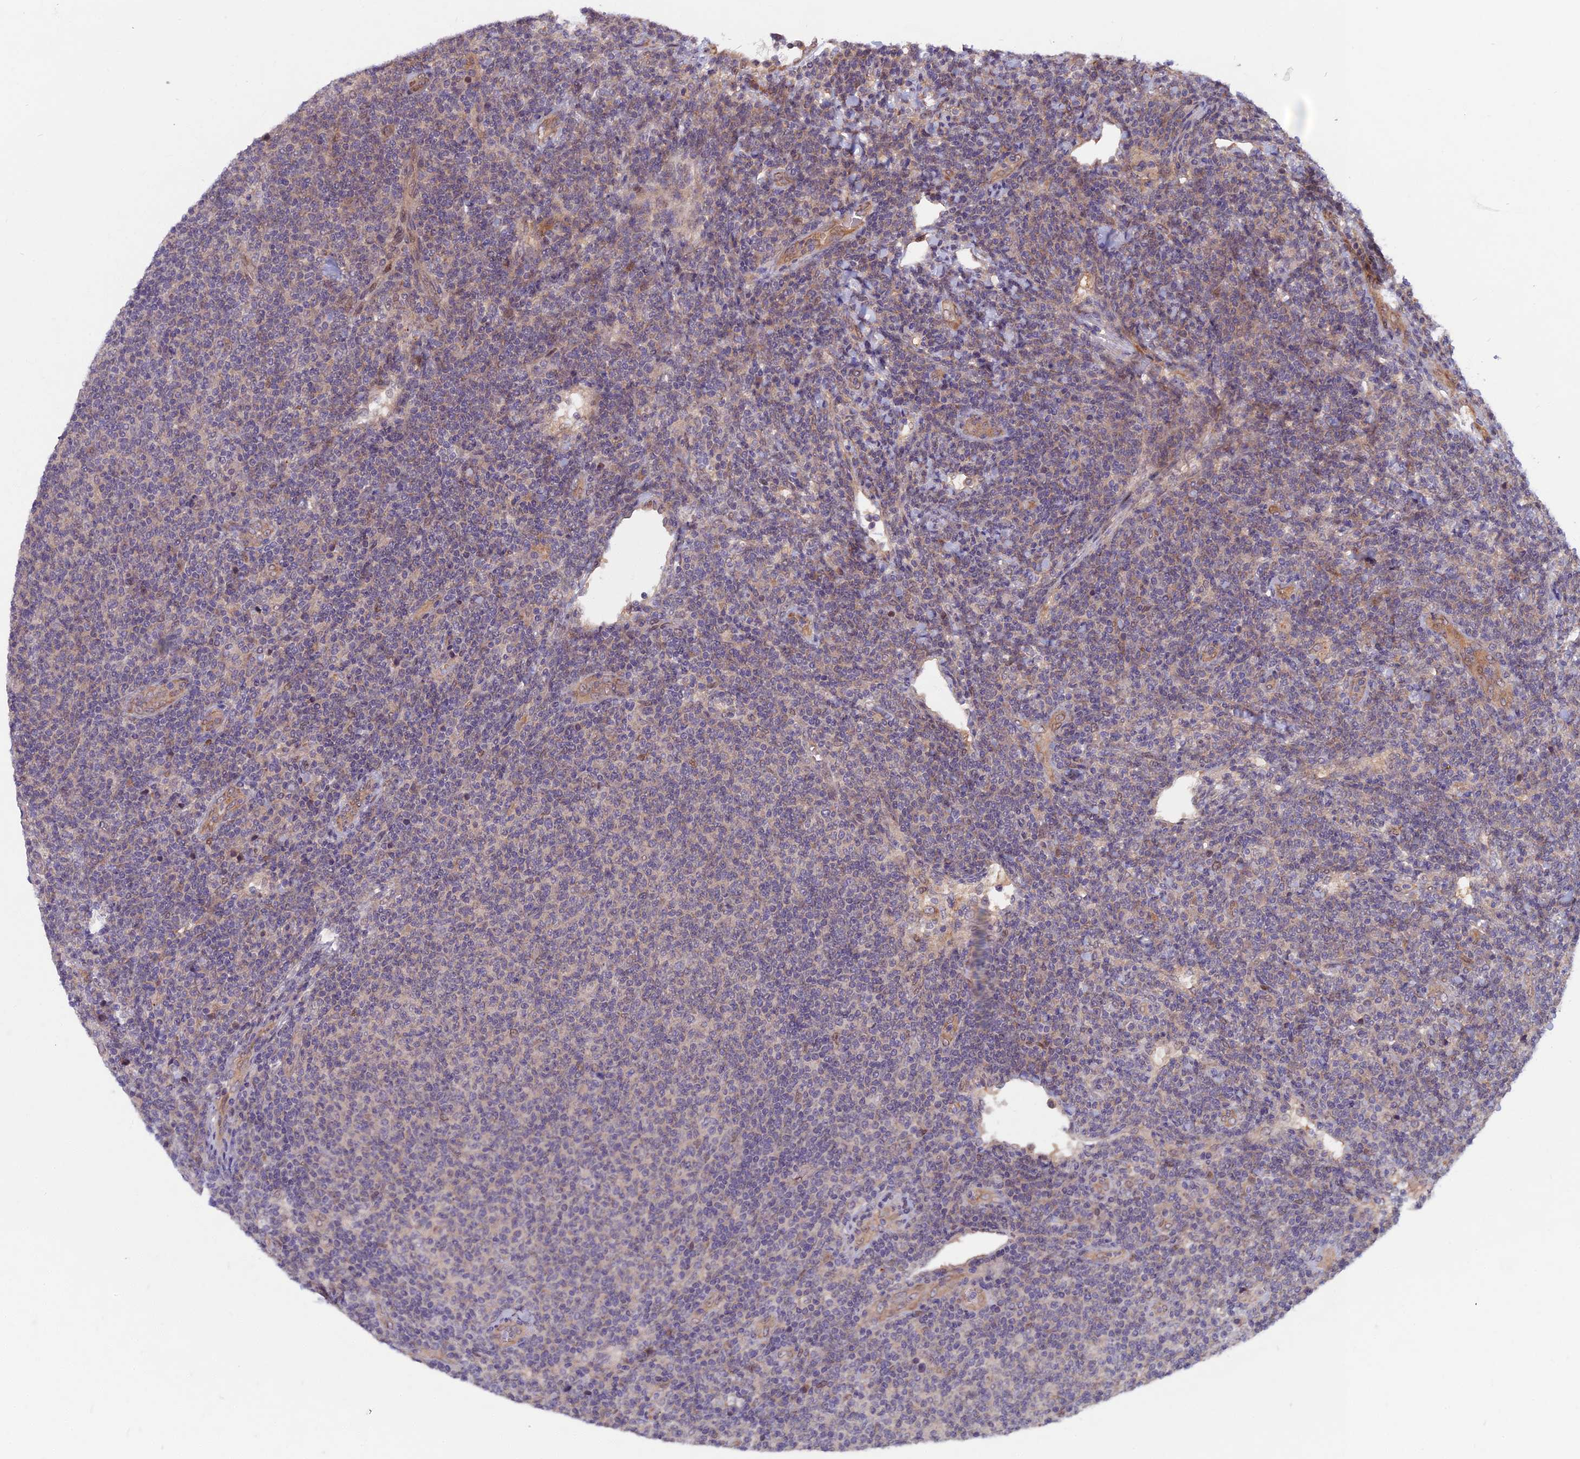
{"staining": {"intensity": "weak", "quantity": "<25%", "location": "cytoplasmic/membranous"}, "tissue": "lymphoma", "cell_type": "Tumor cells", "image_type": "cancer", "snomed": [{"axis": "morphology", "description": "Malignant lymphoma, non-Hodgkin's type, Low grade"}, {"axis": "topography", "description": "Lymph node"}], "caption": "Protein analysis of malignant lymphoma, non-Hodgkin's type (low-grade) reveals no significant staining in tumor cells.", "gene": "SPG11", "patient": {"sex": "male", "age": 66}}